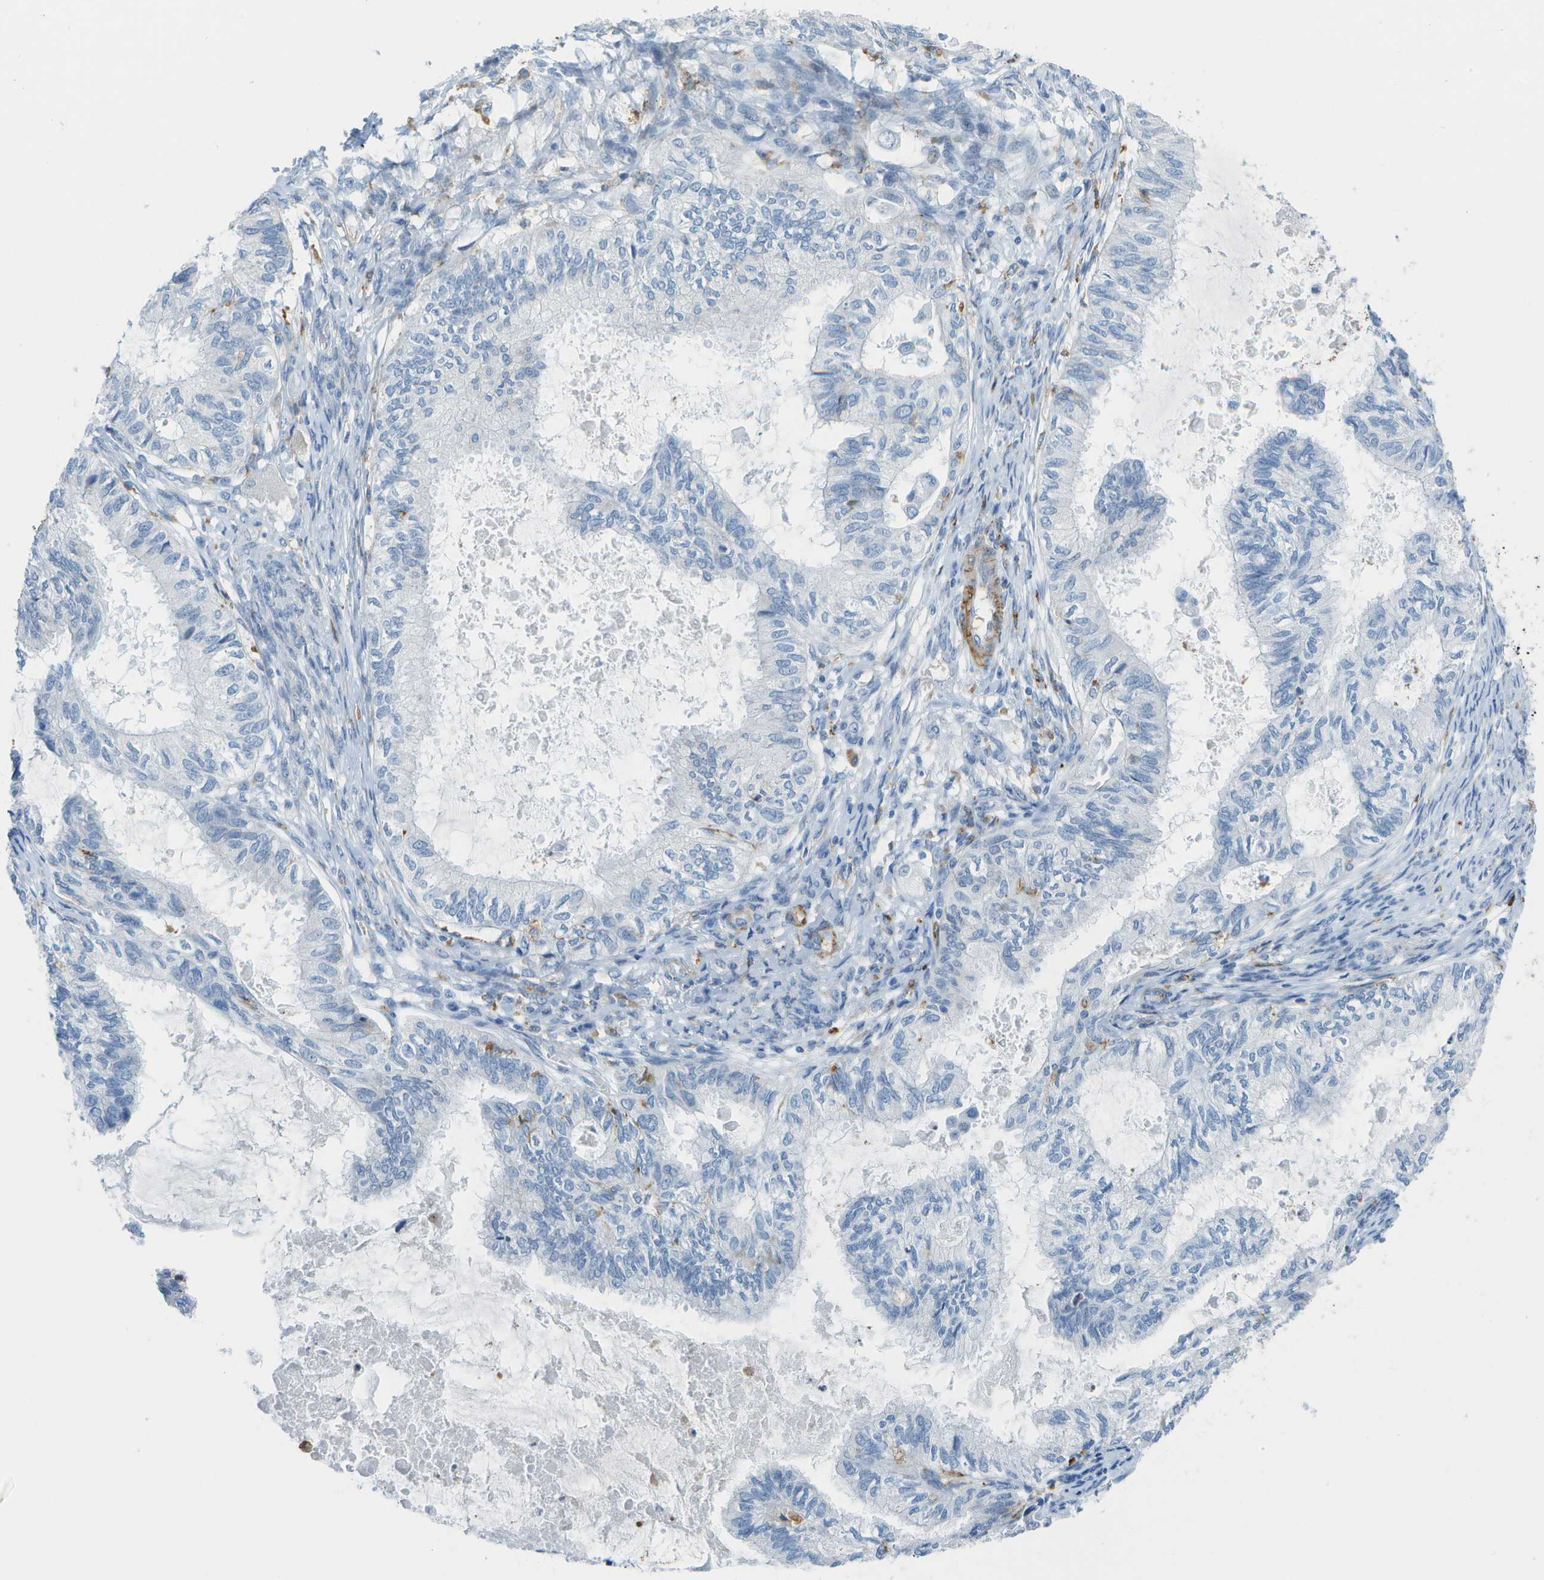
{"staining": {"intensity": "negative", "quantity": "none", "location": "none"}, "tissue": "cervical cancer", "cell_type": "Tumor cells", "image_type": "cancer", "snomed": [{"axis": "morphology", "description": "Normal tissue, NOS"}, {"axis": "morphology", "description": "Adenocarcinoma, NOS"}, {"axis": "topography", "description": "Cervix"}, {"axis": "topography", "description": "Endometrium"}], "caption": "High power microscopy photomicrograph of an immunohistochemistry micrograph of cervical adenocarcinoma, revealing no significant positivity in tumor cells.", "gene": "ZBTB43", "patient": {"sex": "female", "age": 86}}